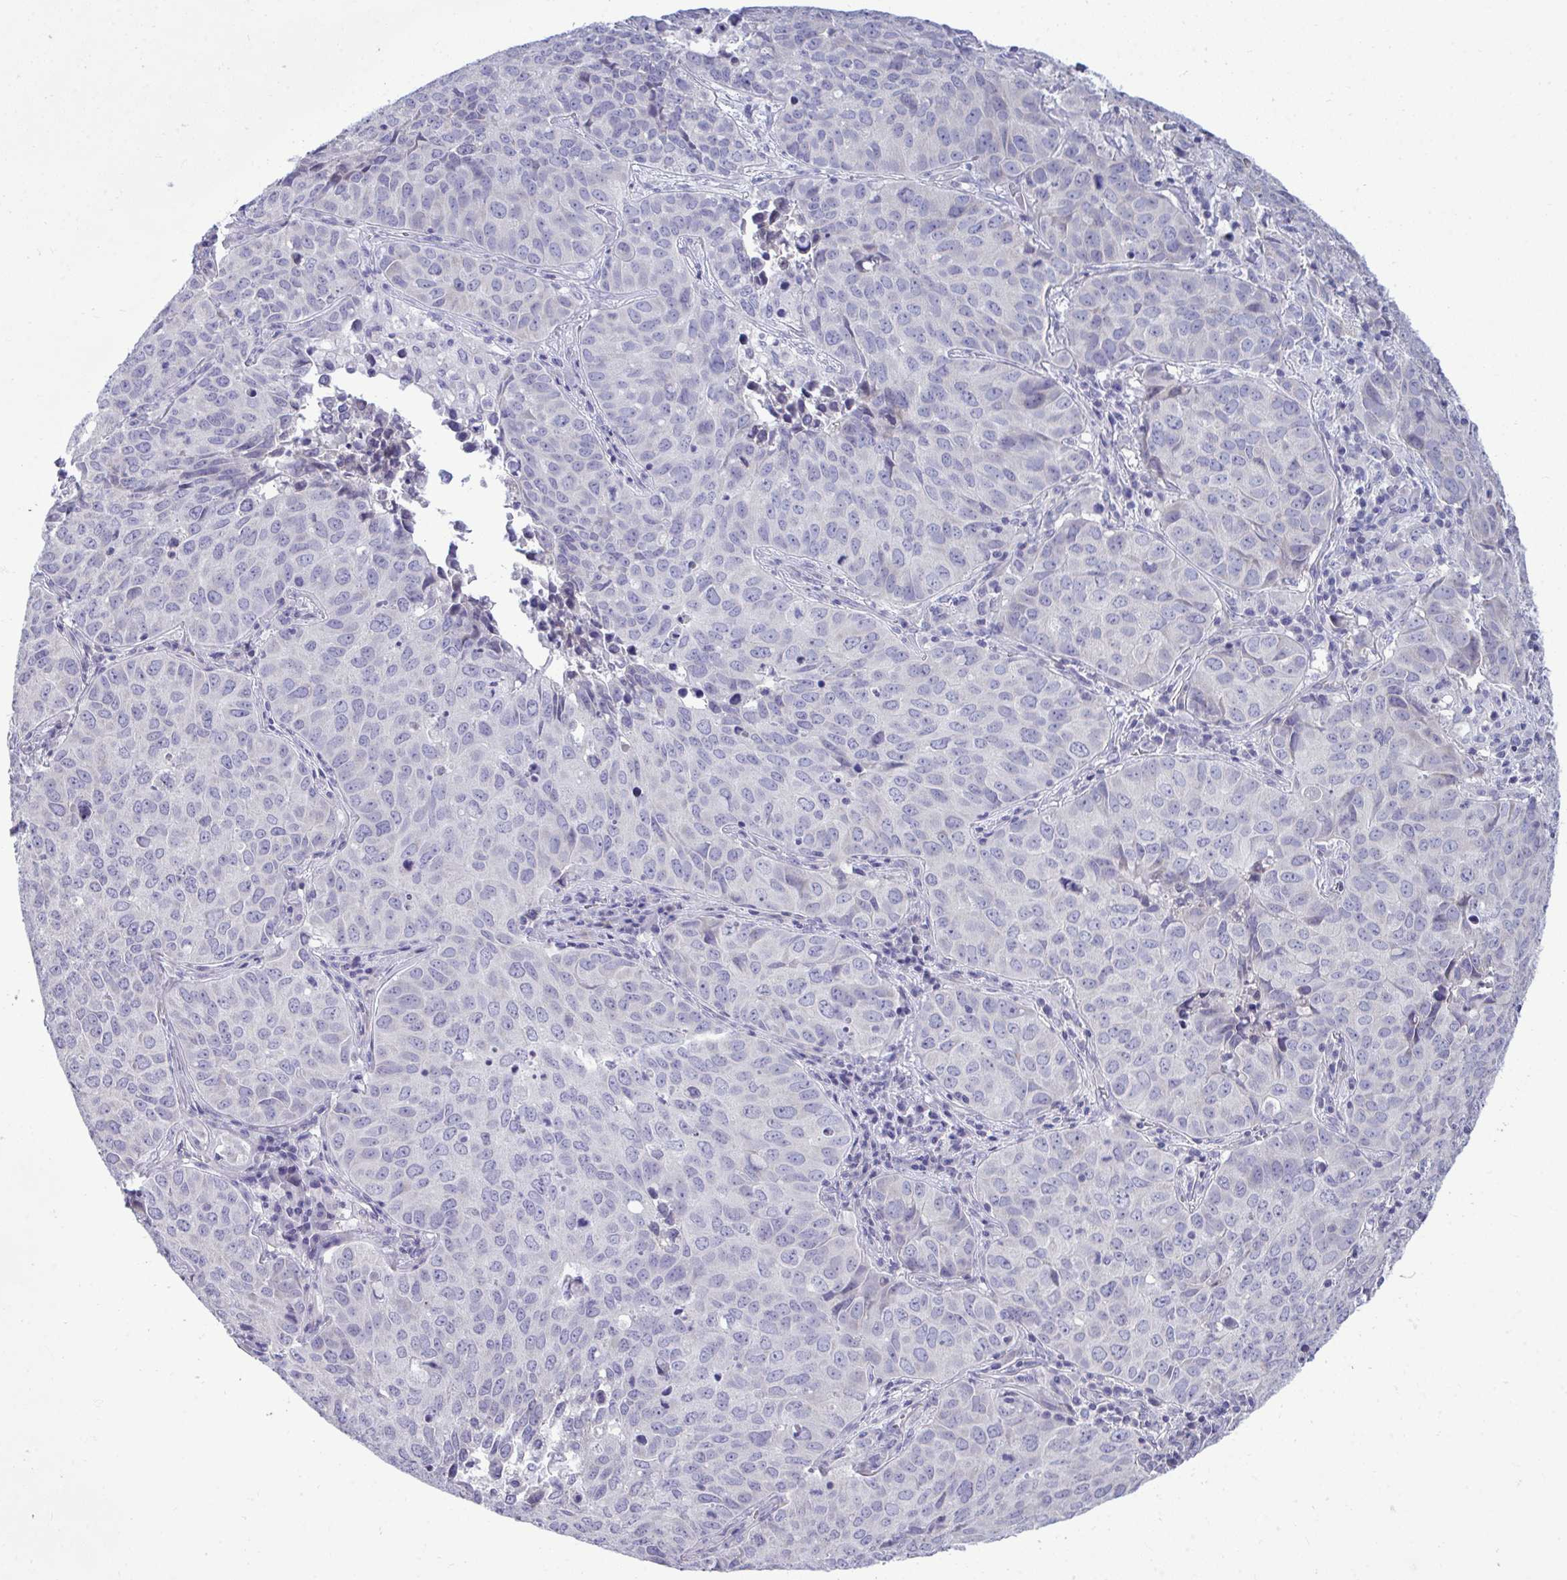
{"staining": {"intensity": "negative", "quantity": "none", "location": "none"}, "tissue": "lung cancer", "cell_type": "Tumor cells", "image_type": "cancer", "snomed": [{"axis": "morphology", "description": "Adenocarcinoma, NOS"}, {"axis": "topography", "description": "Lung"}], "caption": "DAB (3,3'-diaminobenzidine) immunohistochemical staining of lung adenocarcinoma reveals no significant positivity in tumor cells.", "gene": "PIGK", "patient": {"sex": "female", "age": 50}}